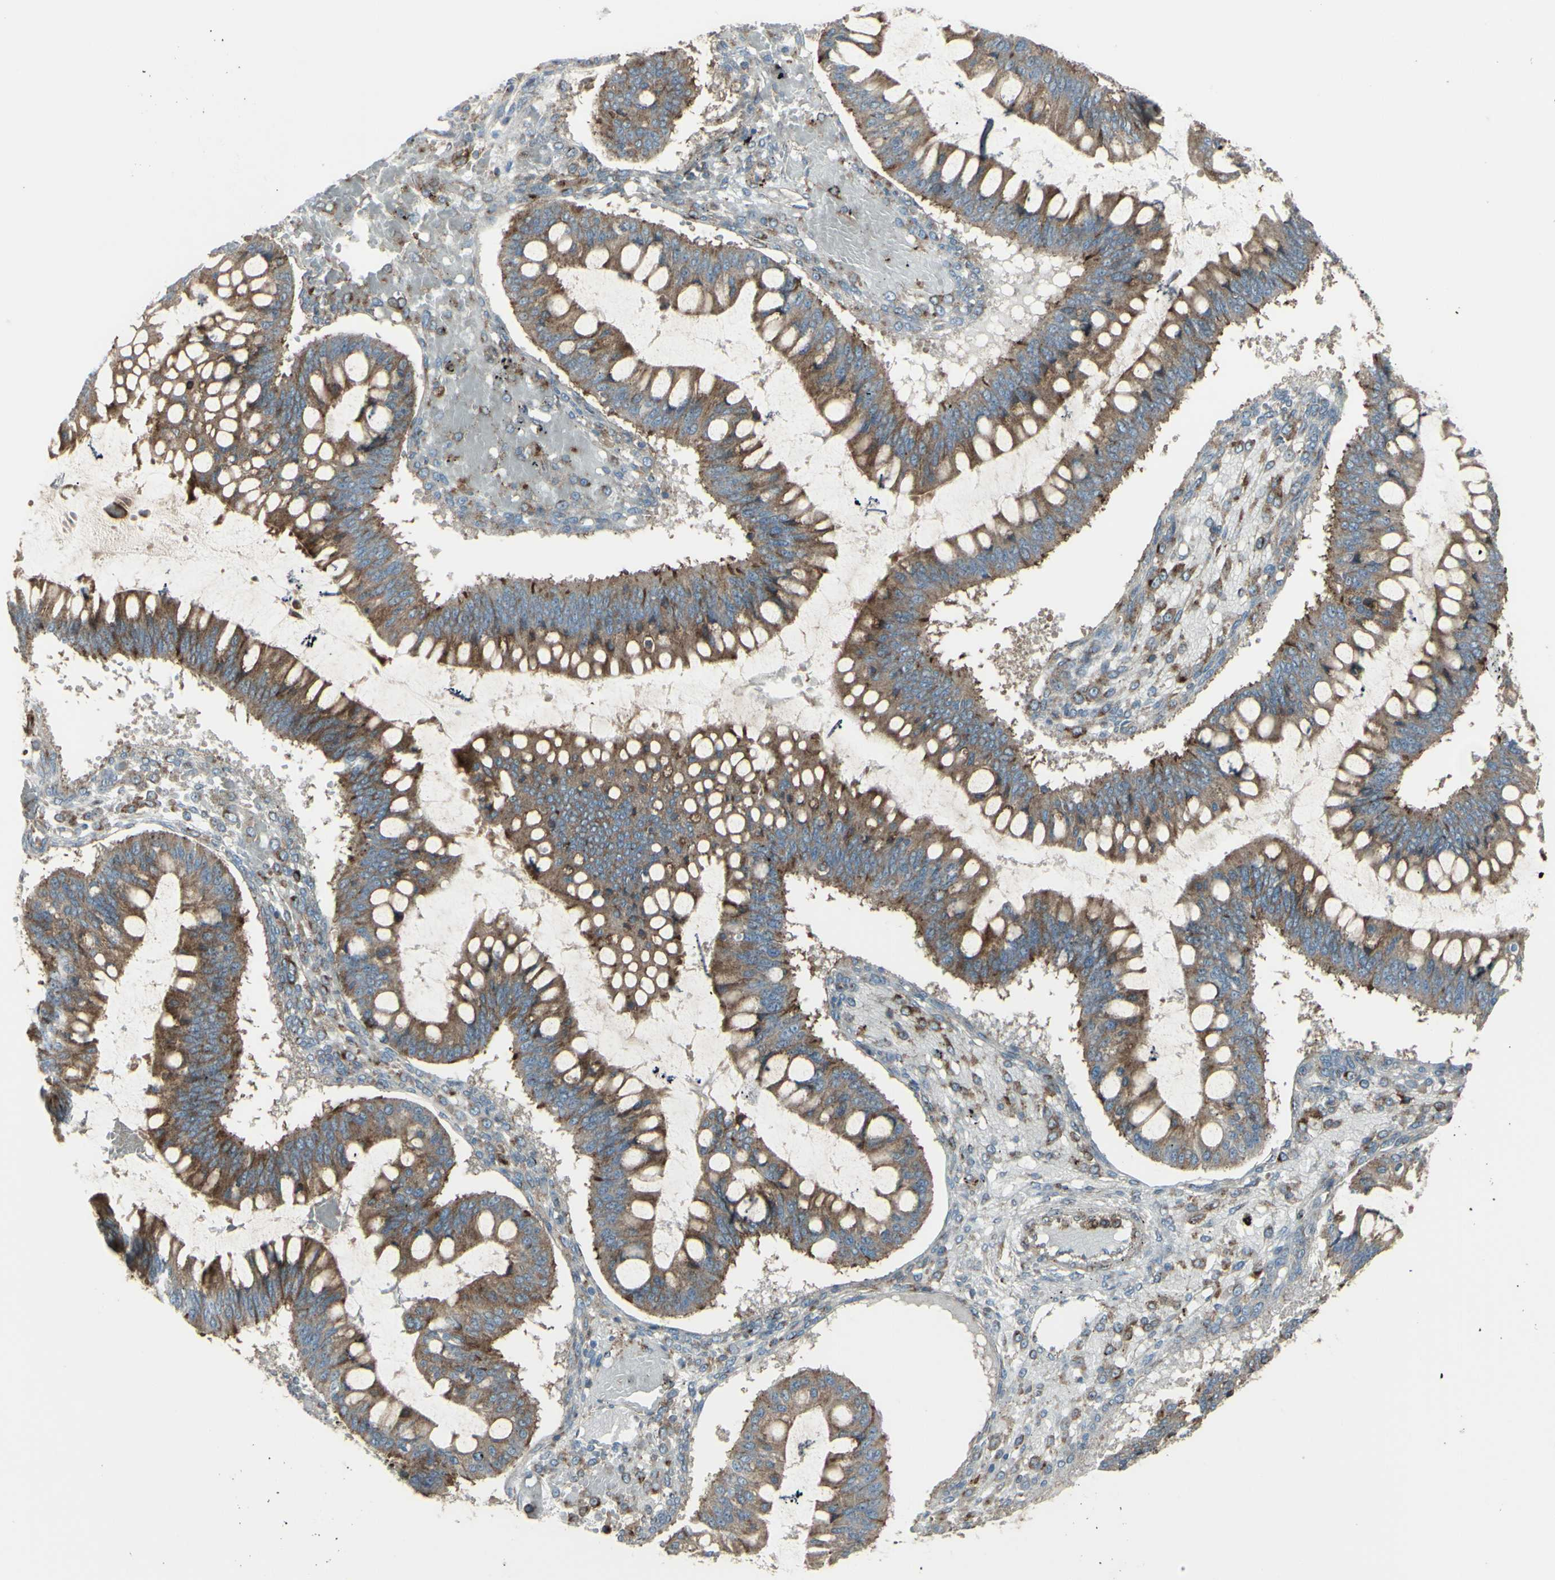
{"staining": {"intensity": "moderate", "quantity": ">75%", "location": "cytoplasmic/membranous"}, "tissue": "ovarian cancer", "cell_type": "Tumor cells", "image_type": "cancer", "snomed": [{"axis": "morphology", "description": "Cystadenocarcinoma, mucinous, NOS"}, {"axis": "topography", "description": "Ovary"}], "caption": "IHC (DAB) staining of human mucinous cystadenocarcinoma (ovarian) shows moderate cytoplasmic/membranous protein staining in about >75% of tumor cells.", "gene": "NAPA", "patient": {"sex": "female", "age": 73}}